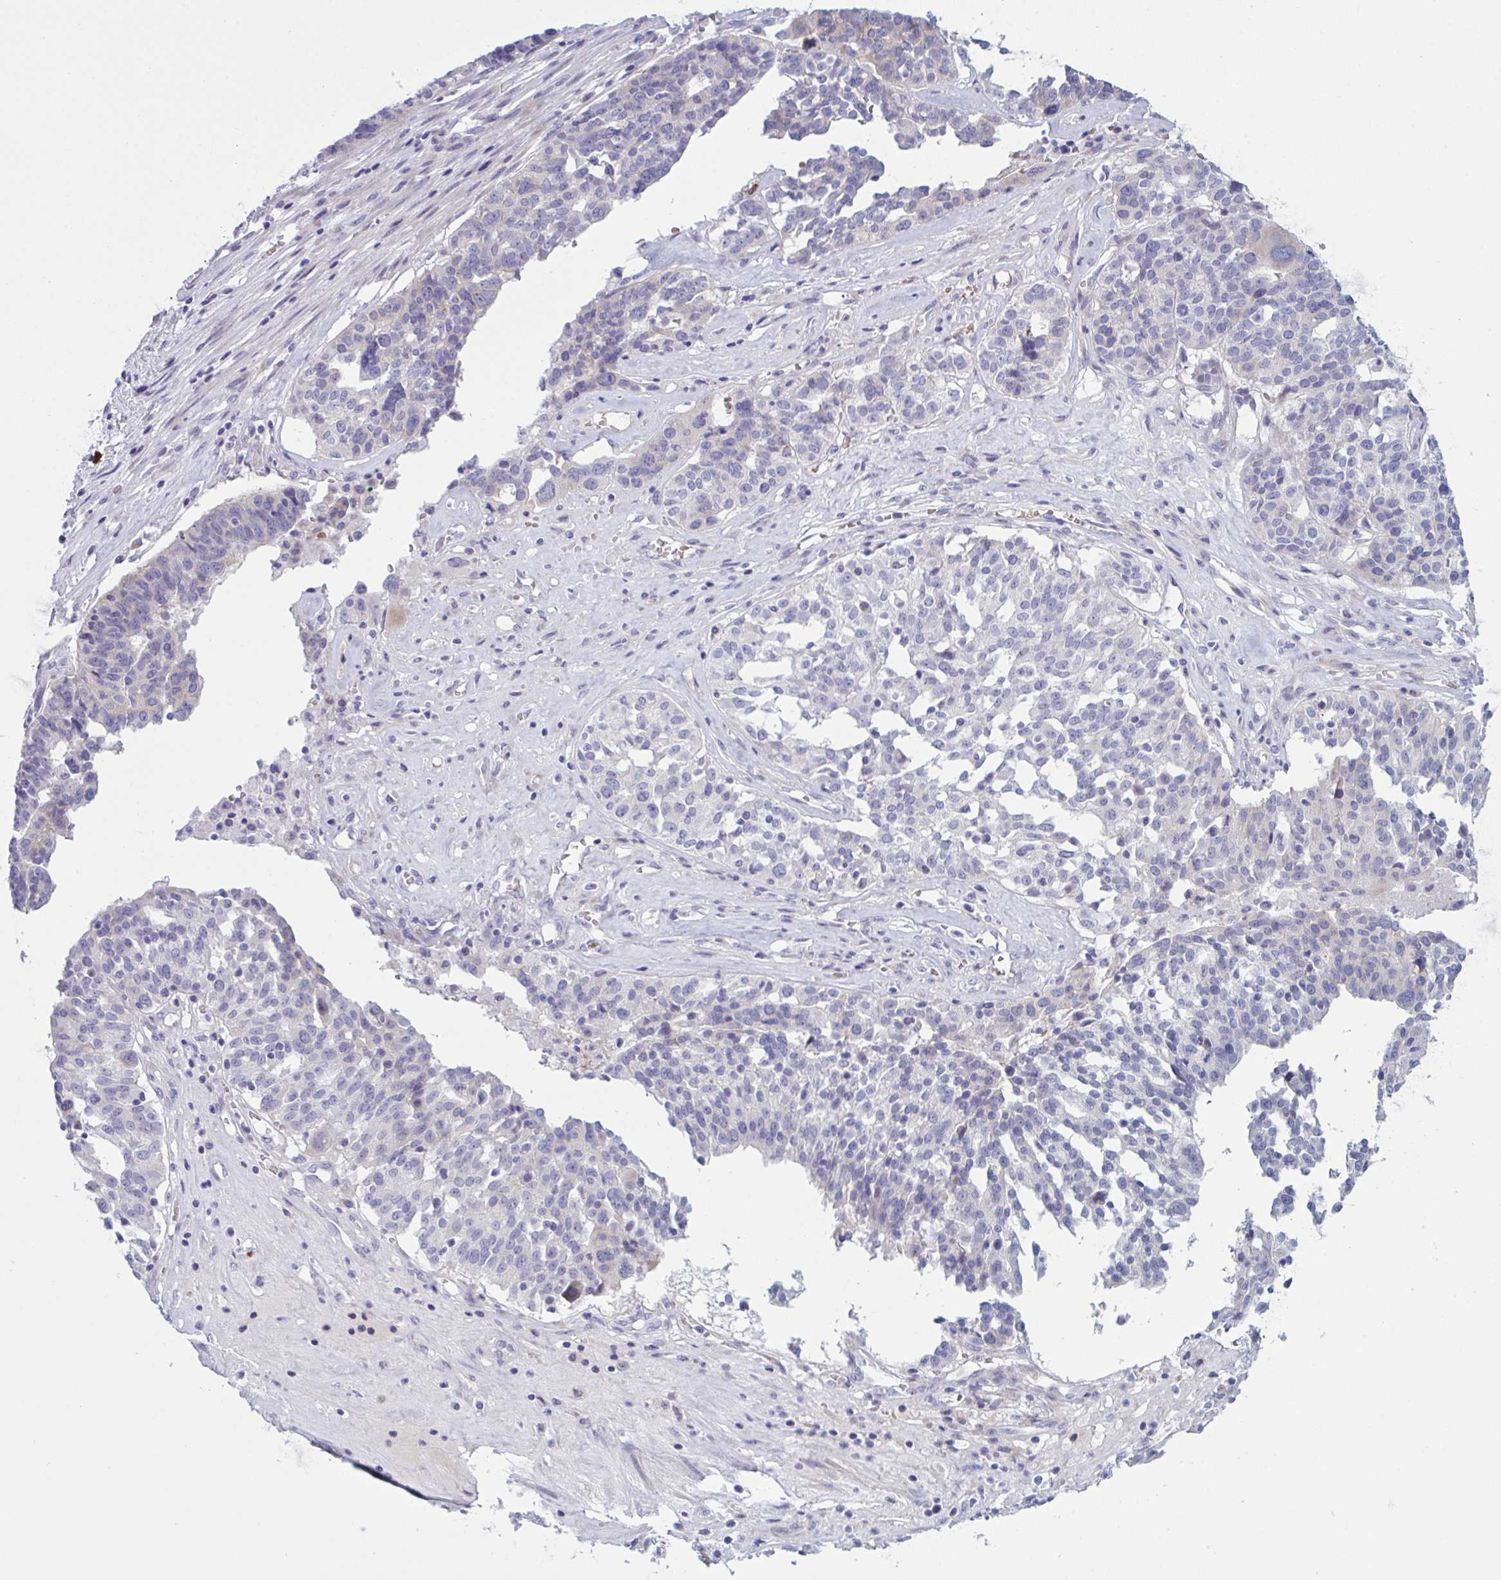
{"staining": {"intensity": "negative", "quantity": "none", "location": "none"}, "tissue": "ovarian cancer", "cell_type": "Tumor cells", "image_type": "cancer", "snomed": [{"axis": "morphology", "description": "Cystadenocarcinoma, serous, NOS"}, {"axis": "topography", "description": "Ovary"}], "caption": "Ovarian cancer (serous cystadenocarcinoma) was stained to show a protein in brown. There is no significant expression in tumor cells. (Stains: DAB immunohistochemistry (IHC) with hematoxylin counter stain, Microscopy: brightfield microscopy at high magnification).", "gene": "ZNF684", "patient": {"sex": "female", "age": 59}}